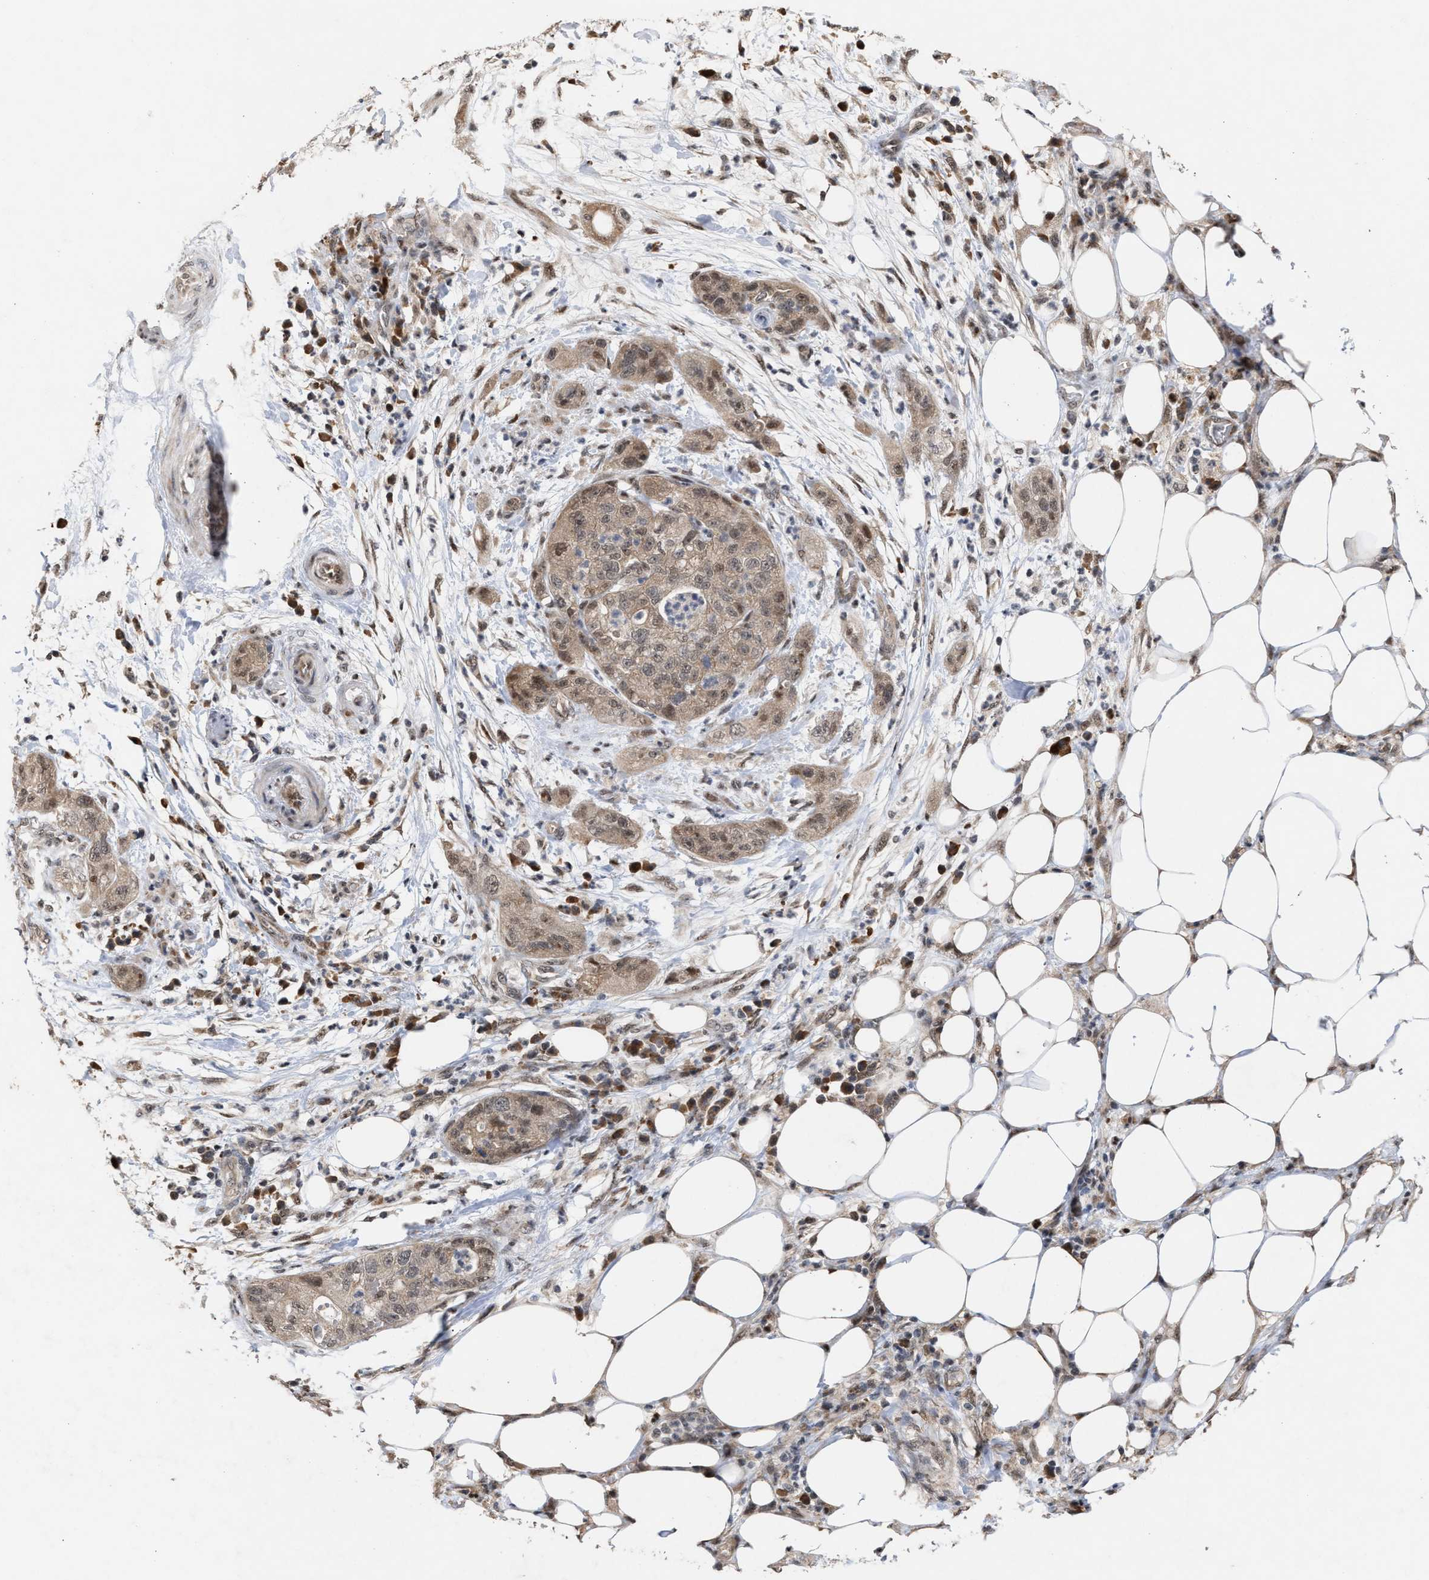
{"staining": {"intensity": "moderate", "quantity": ">75%", "location": "cytoplasmic/membranous"}, "tissue": "pancreatic cancer", "cell_type": "Tumor cells", "image_type": "cancer", "snomed": [{"axis": "morphology", "description": "Adenocarcinoma, NOS"}, {"axis": "topography", "description": "Pancreas"}], "caption": "Protein analysis of pancreatic adenocarcinoma tissue reveals moderate cytoplasmic/membranous staining in approximately >75% of tumor cells.", "gene": "MKNK2", "patient": {"sex": "female", "age": 78}}